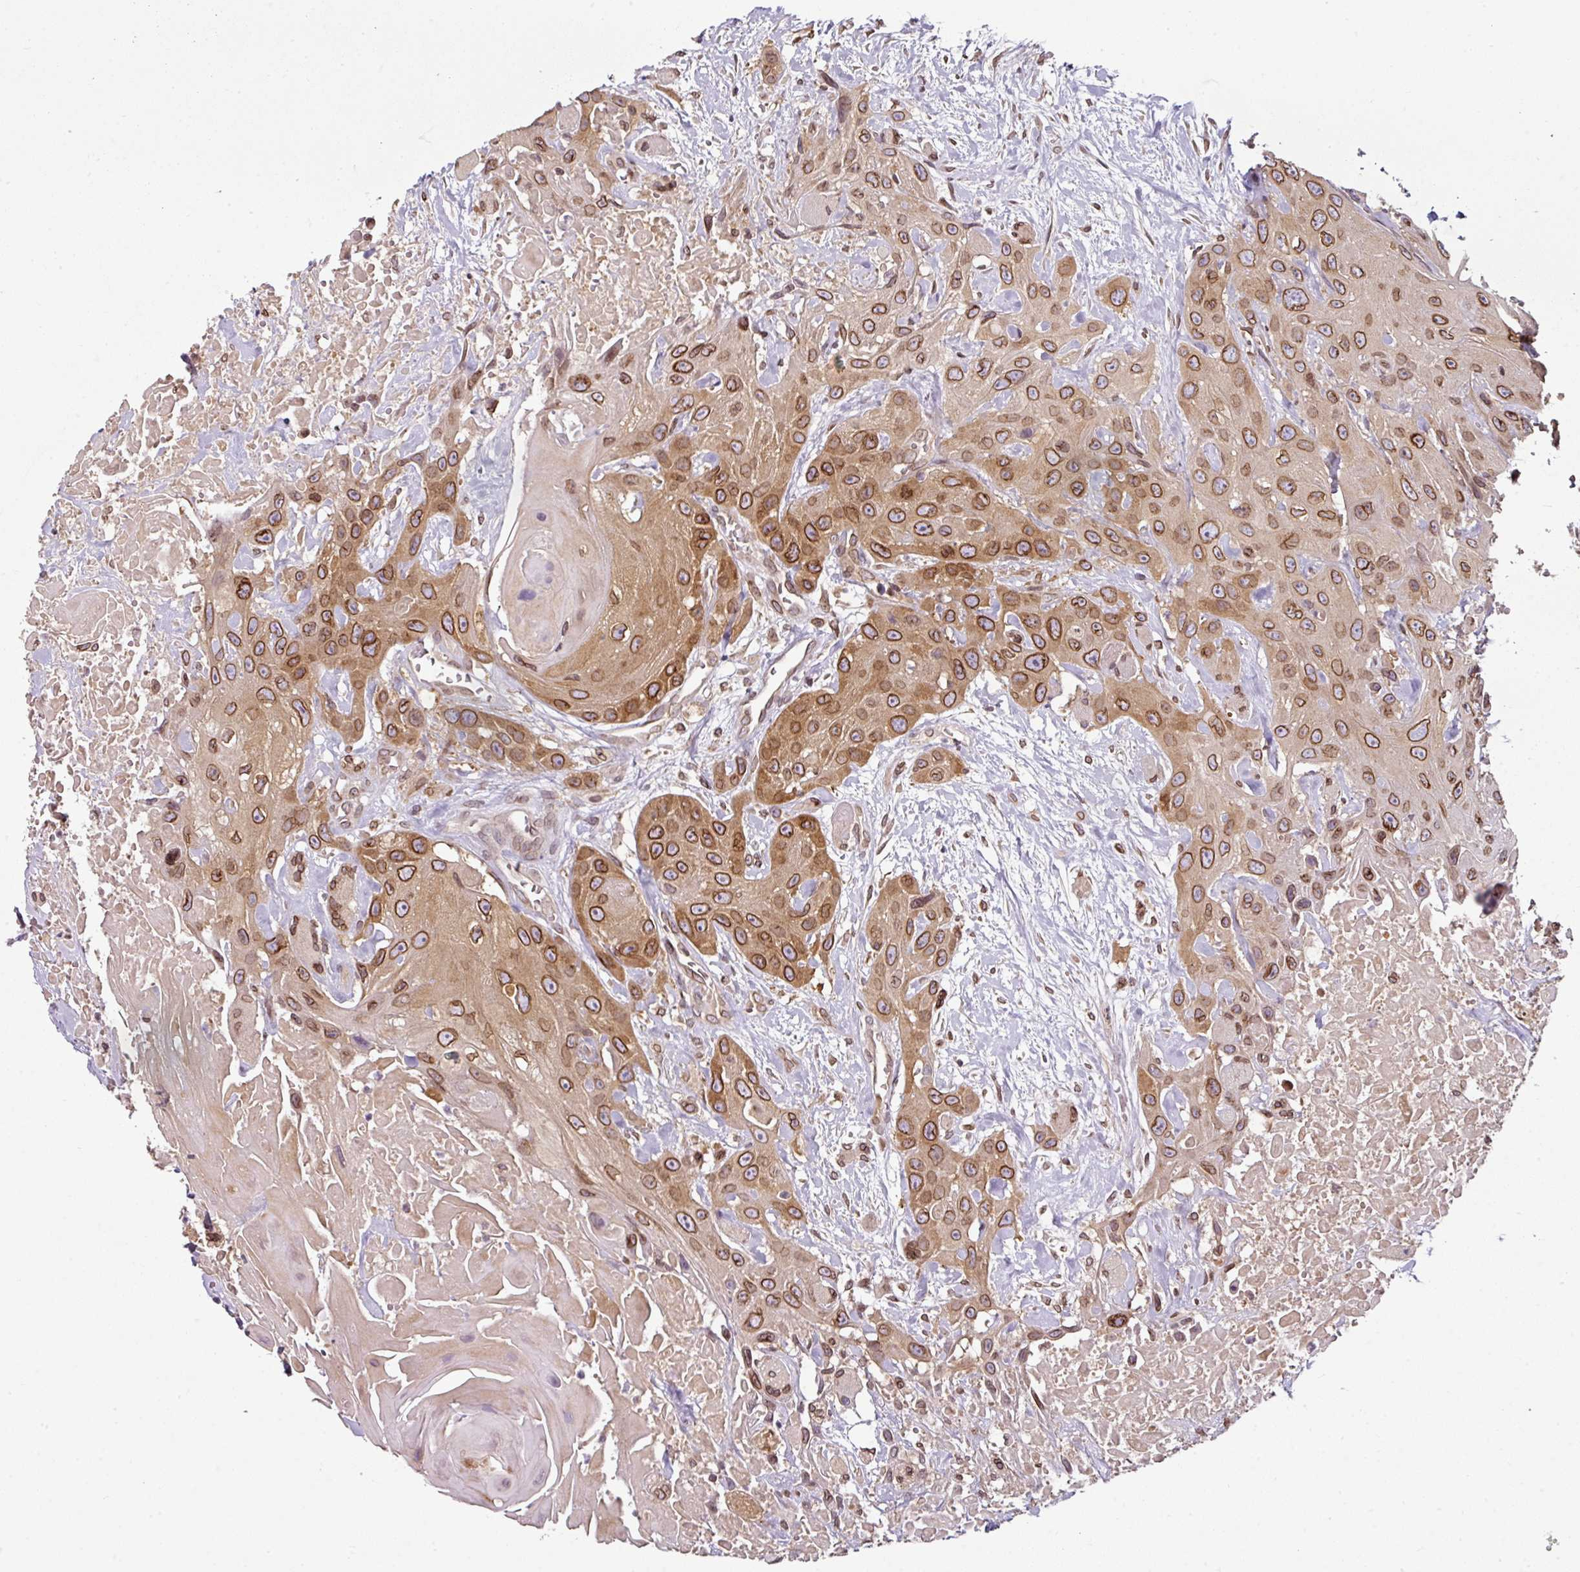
{"staining": {"intensity": "strong", "quantity": ">75%", "location": "cytoplasmic/membranous,nuclear"}, "tissue": "head and neck cancer", "cell_type": "Tumor cells", "image_type": "cancer", "snomed": [{"axis": "morphology", "description": "Squamous cell carcinoma, NOS"}, {"axis": "topography", "description": "Head-Neck"}], "caption": "Tumor cells show high levels of strong cytoplasmic/membranous and nuclear staining in about >75% of cells in squamous cell carcinoma (head and neck).", "gene": "RANGAP1", "patient": {"sex": "male", "age": 81}}